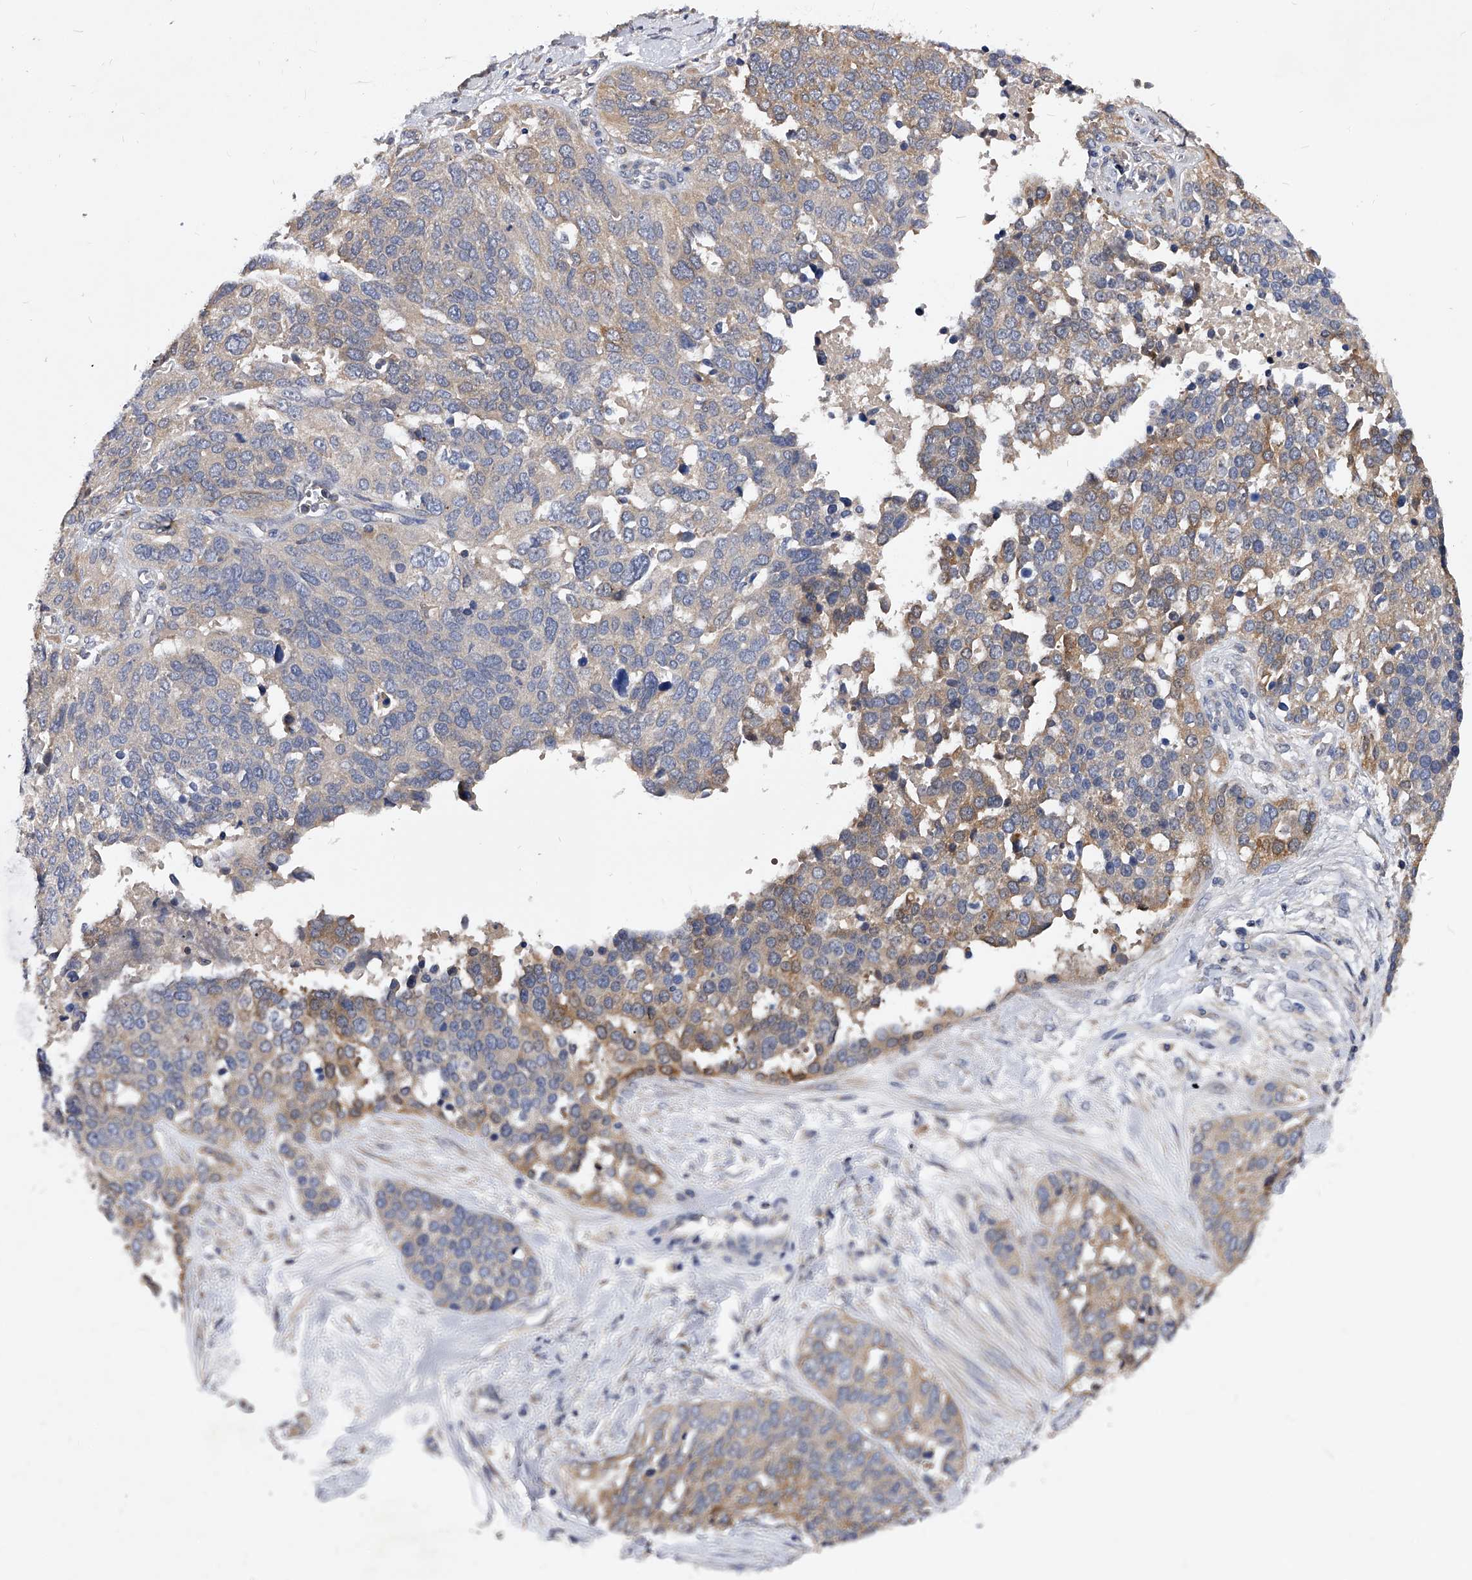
{"staining": {"intensity": "weak", "quantity": "<25%", "location": "cytoplasmic/membranous"}, "tissue": "ovarian cancer", "cell_type": "Tumor cells", "image_type": "cancer", "snomed": [{"axis": "morphology", "description": "Cystadenocarcinoma, serous, NOS"}, {"axis": "topography", "description": "Ovary"}], "caption": "IHC image of neoplastic tissue: human ovarian cancer (serous cystadenocarcinoma) stained with DAB (3,3'-diaminobenzidine) exhibits no significant protein staining in tumor cells. (Brightfield microscopy of DAB IHC at high magnification).", "gene": "ARL4C", "patient": {"sex": "female", "age": 44}}